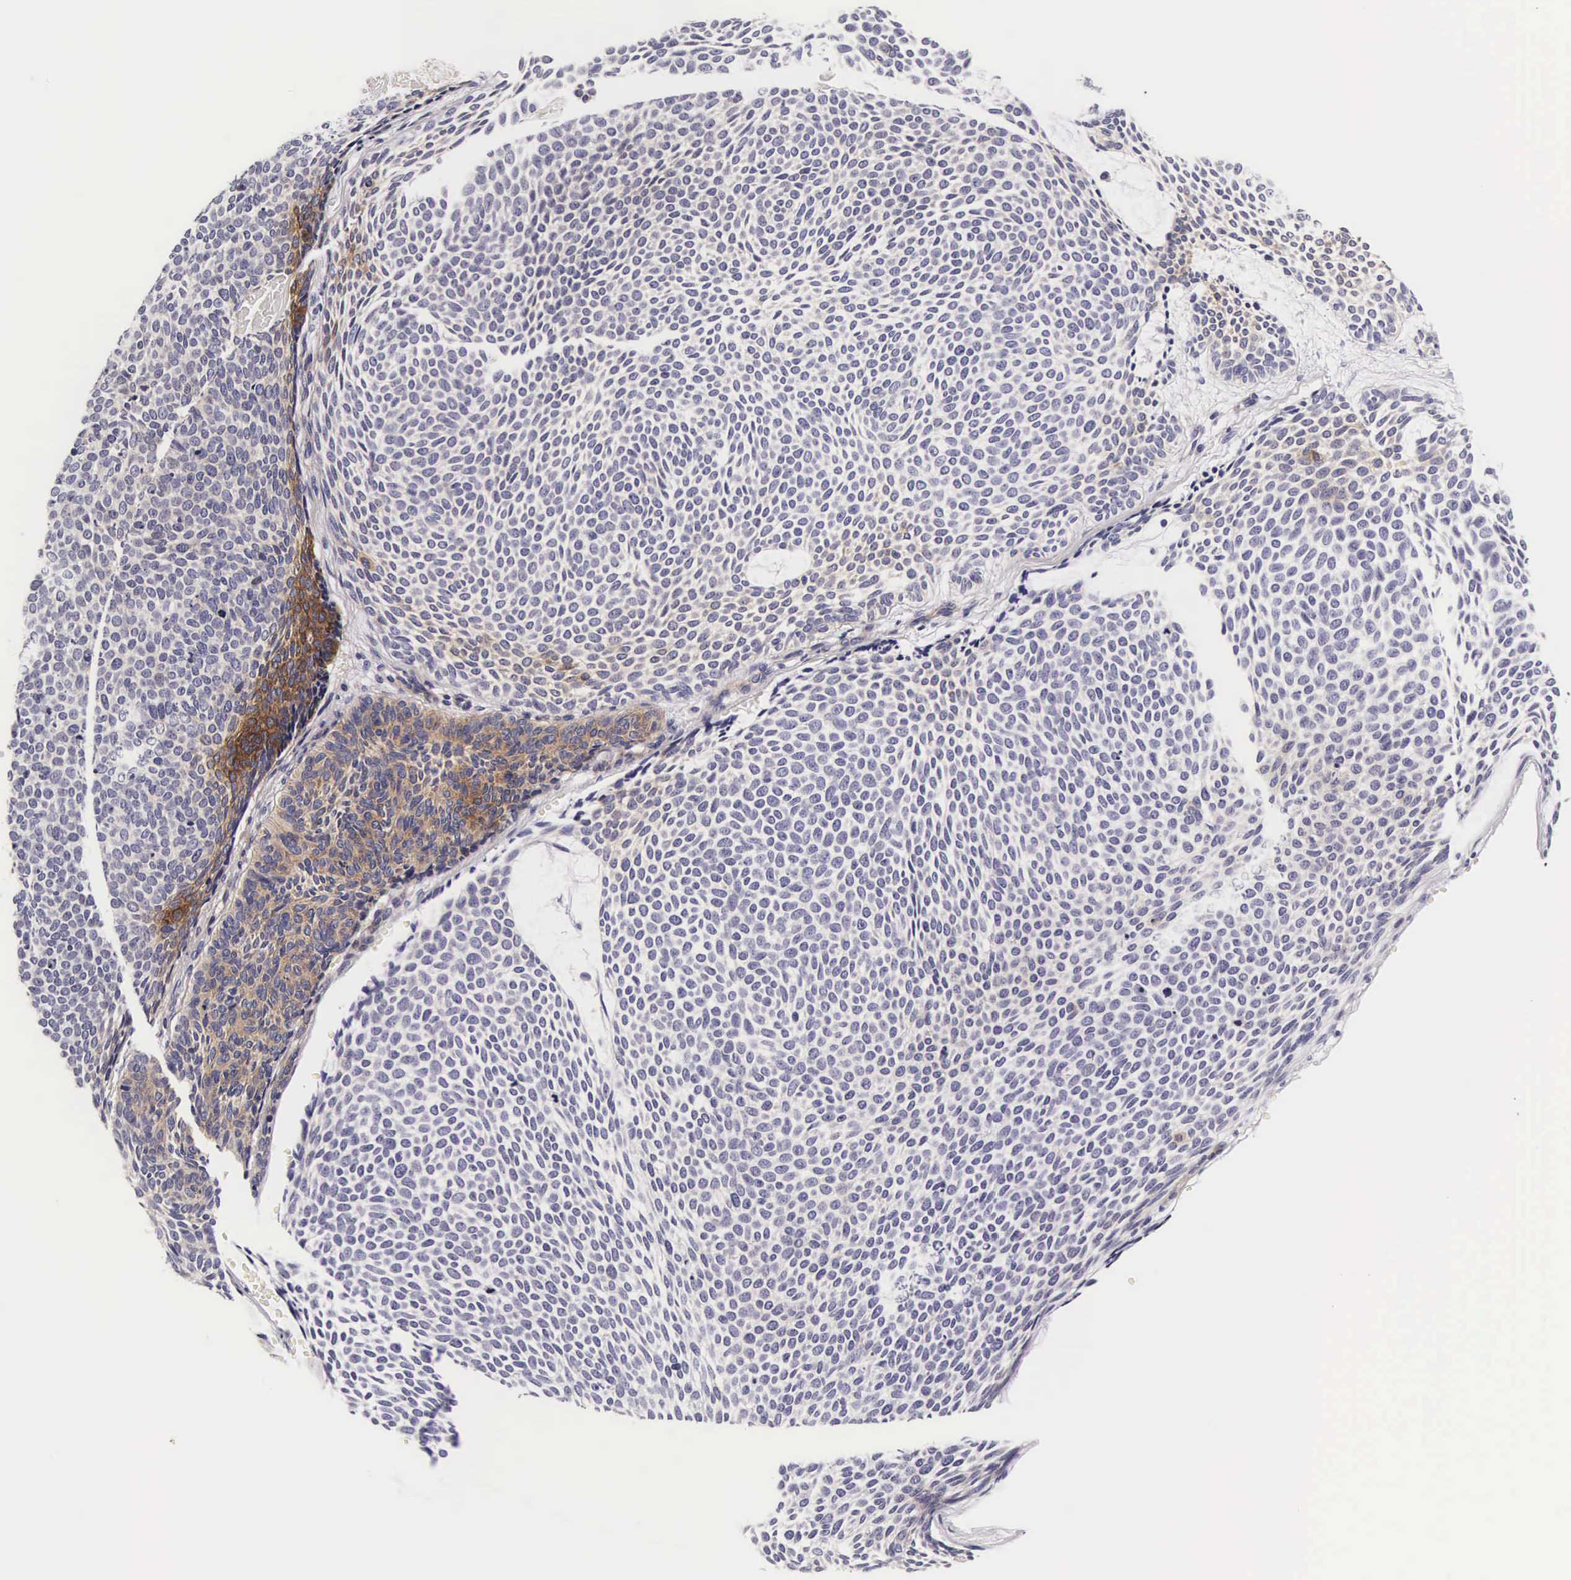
{"staining": {"intensity": "moderate", "quantity": "<25%", "location": "cytoplasmic/membranous"}, "tissue": "skin cancer", "cell_type": "Tumor cells", "image_type": "cancer", "snomed": [{"axis": "morphology", "description": "Basal cell carcinoma"}, {"axis": "topography", "description": "Skin"}], "caption": "Immunohistochemistry micrograph of human skin basal cell carcinoma stained for a protein (brown), which demonstrates low levels of moderate cytoplasmic/membranous expression in approximately <25% of tumor cells.", "gene": "UPRT", "patient": {"sex": "male", "age": 84}}